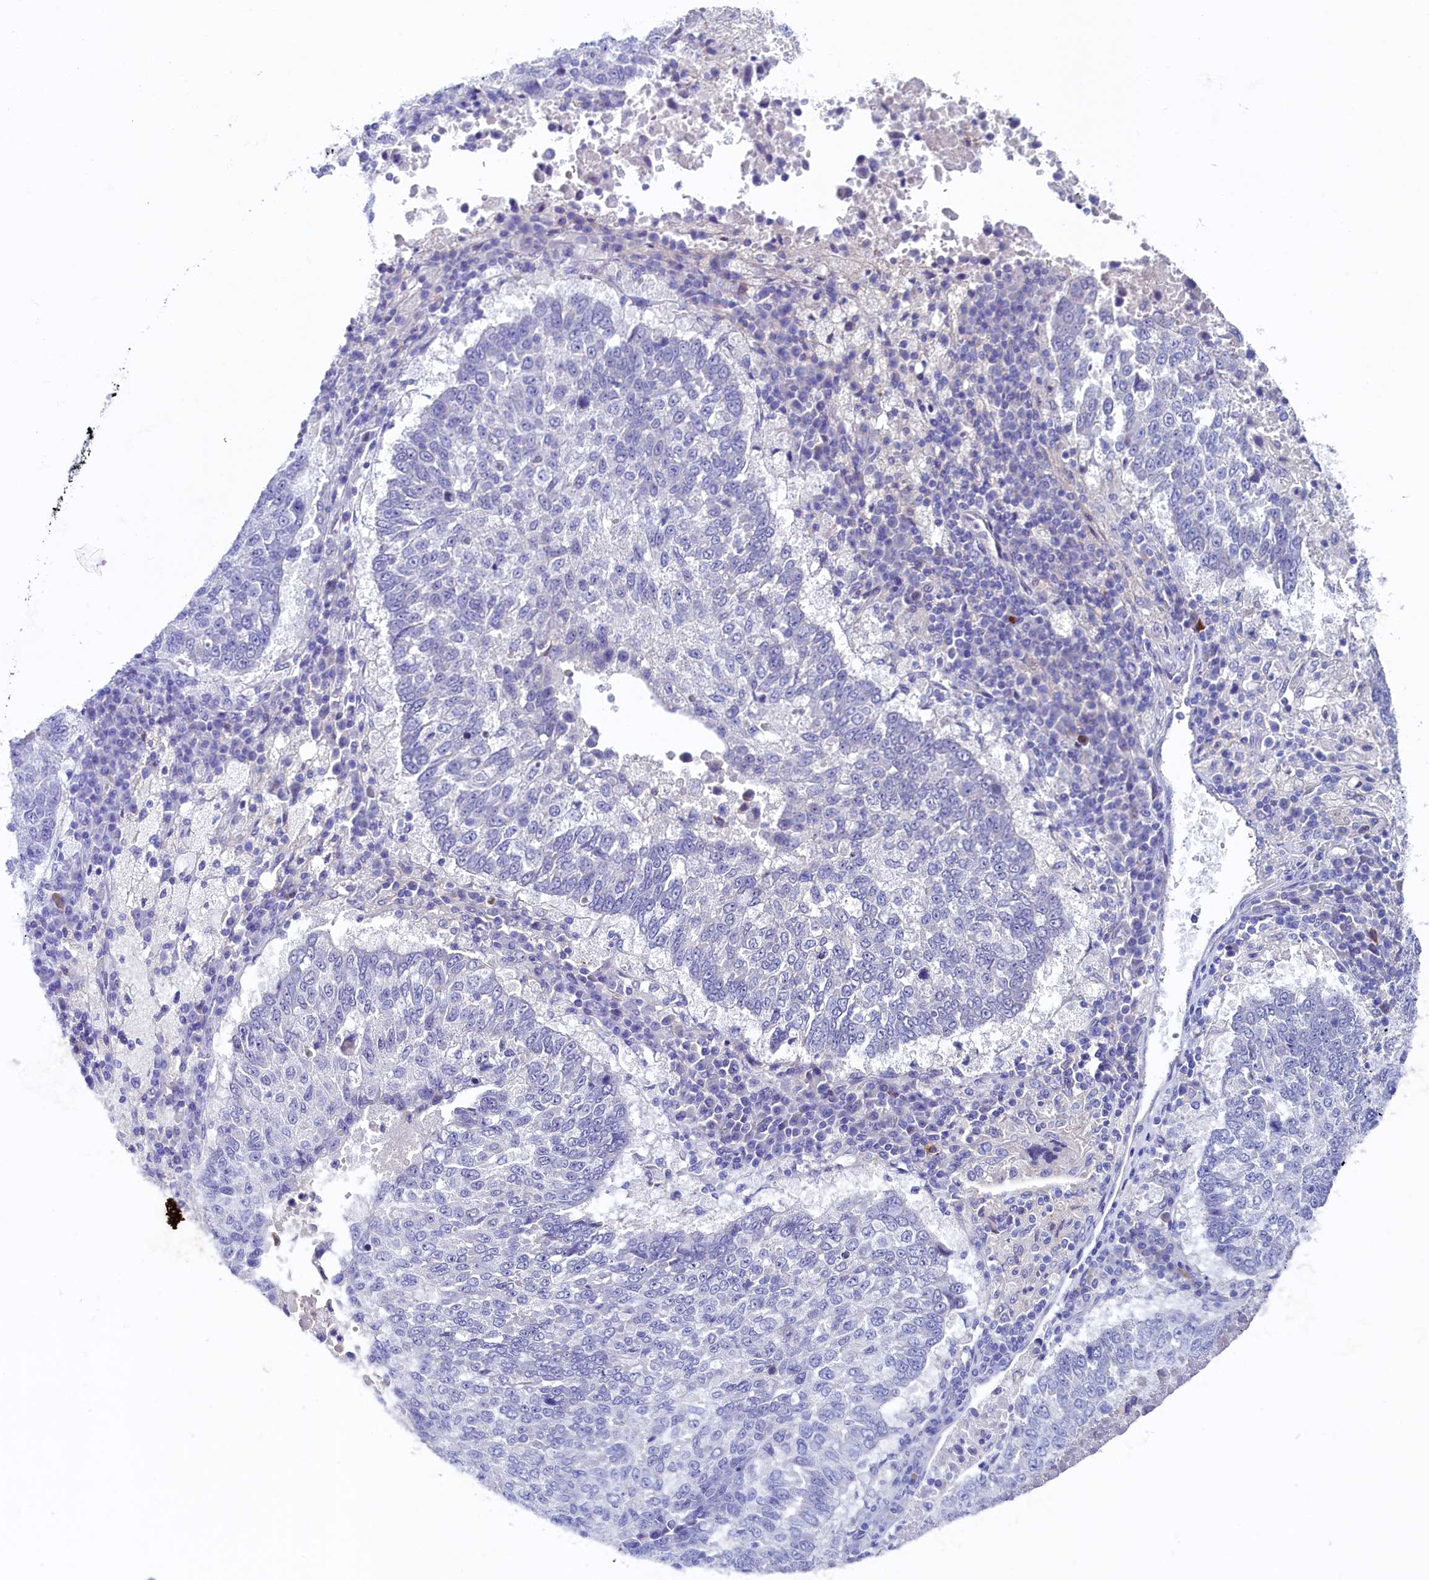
{"staining": {"intensity": "negative", "quantity": "none", "location": "none"}, "tissue": "lung cancer", "cell_type": "Tumor cells", "image_type": "cancer", "snomed": [{"axis": "morphology", "description": "Squamous cell carcinoma, NOS"}, {"axis": "topography", "description": "Lung"}], "caption": "Lung cancer was stained to show a protein in brown. There is no significant staining in tumor cells.", "gene": "FLYWCH2", "patient": {"sex": "male", "age": 73}}